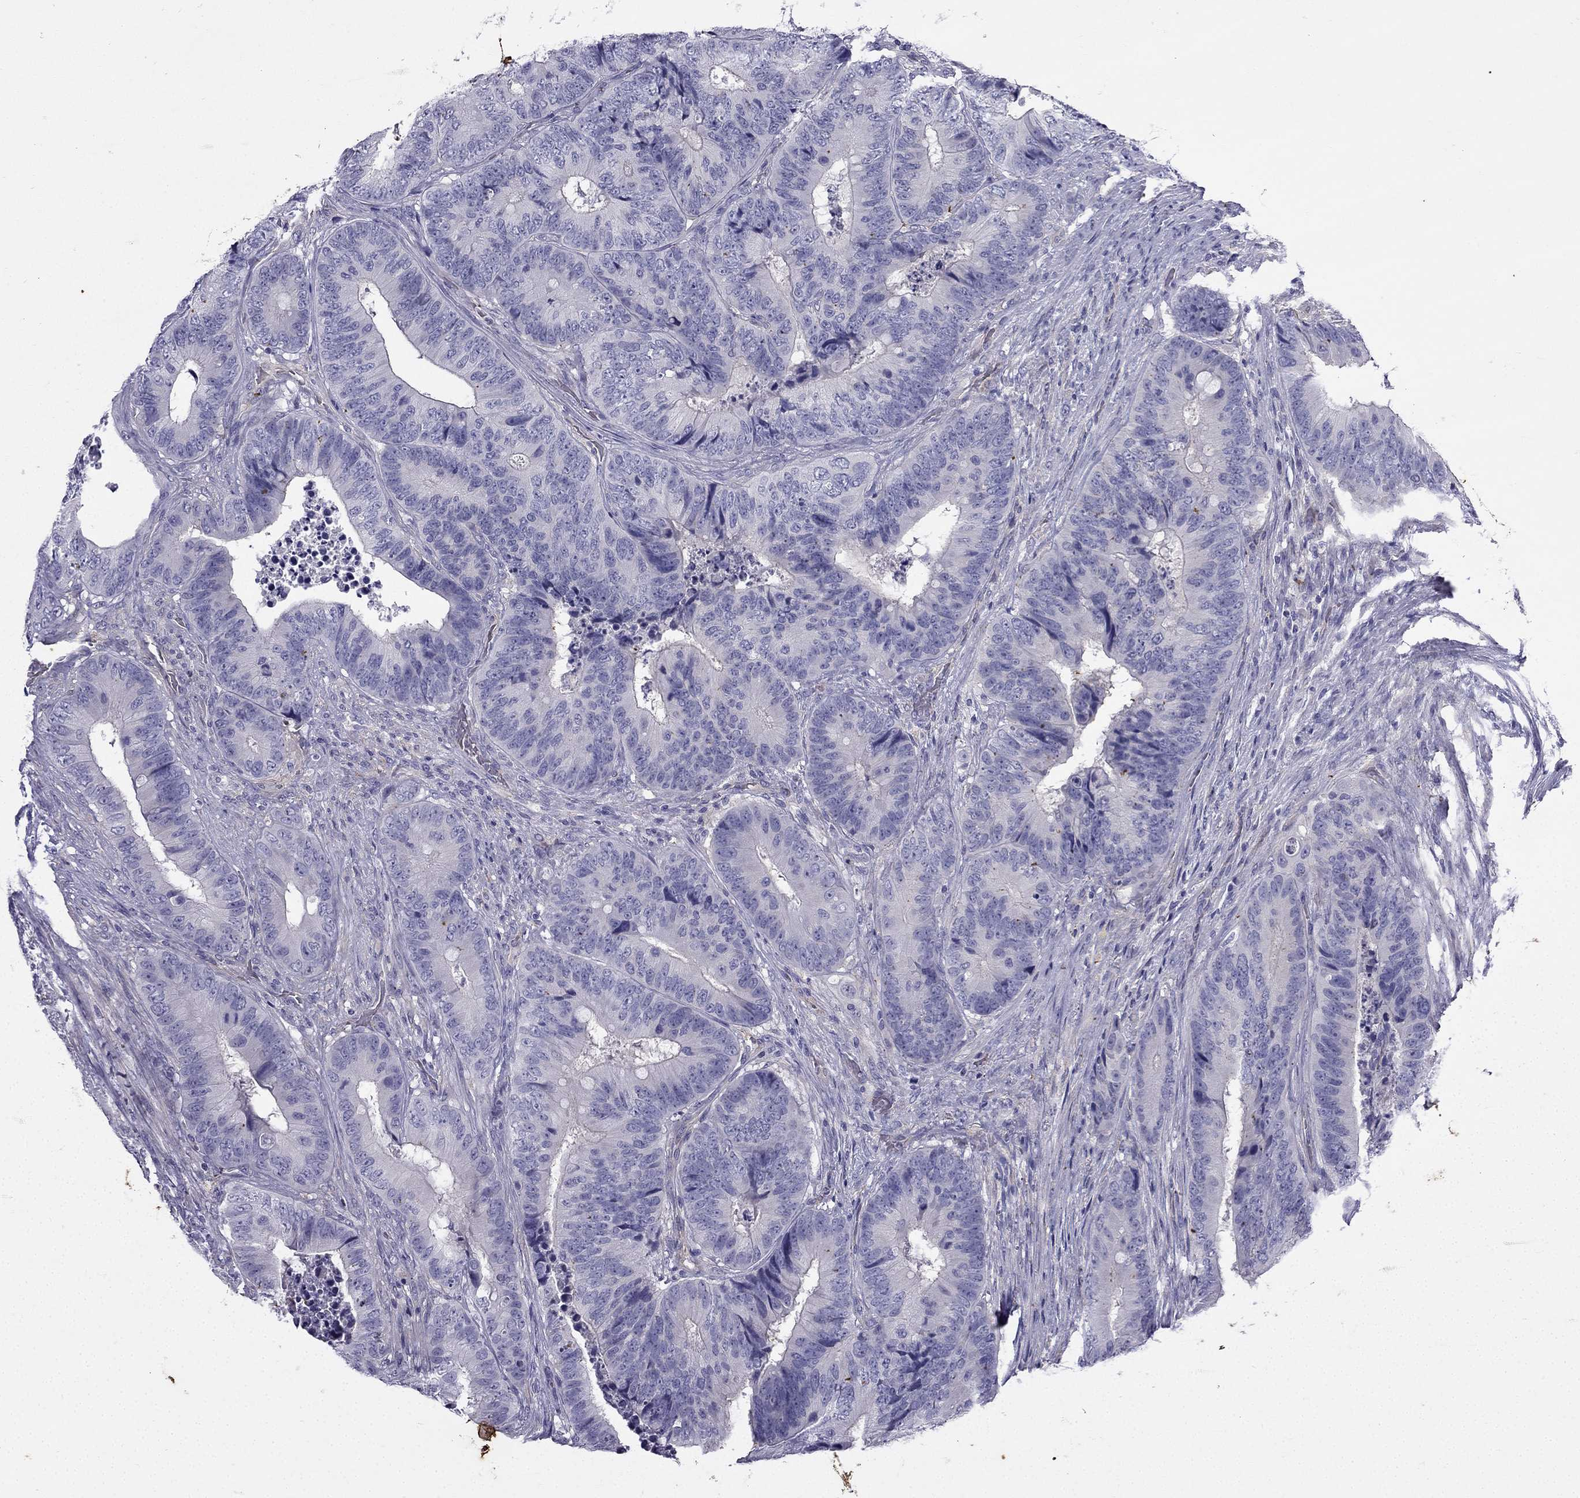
{"staining": {"intensity": "negative", "quantity": "none", "location": "none"}, "tissue": "colorectal cancer", "cell_type": "Tumor cells", "image_type": "cancer", "snomed": [{"axis": "morphology", "description": "Adenocarcinoma, NOS"}, {"axis": "topography", "description": "Colon"}], "caption": "DAB (3,3'-diaminobenzidine) immunohistochemical staining of colorectal cancer exhibits no significant staining in tumor cells.", "gene": "GJA8", "patient": {"sex": "male", "age": 84}}